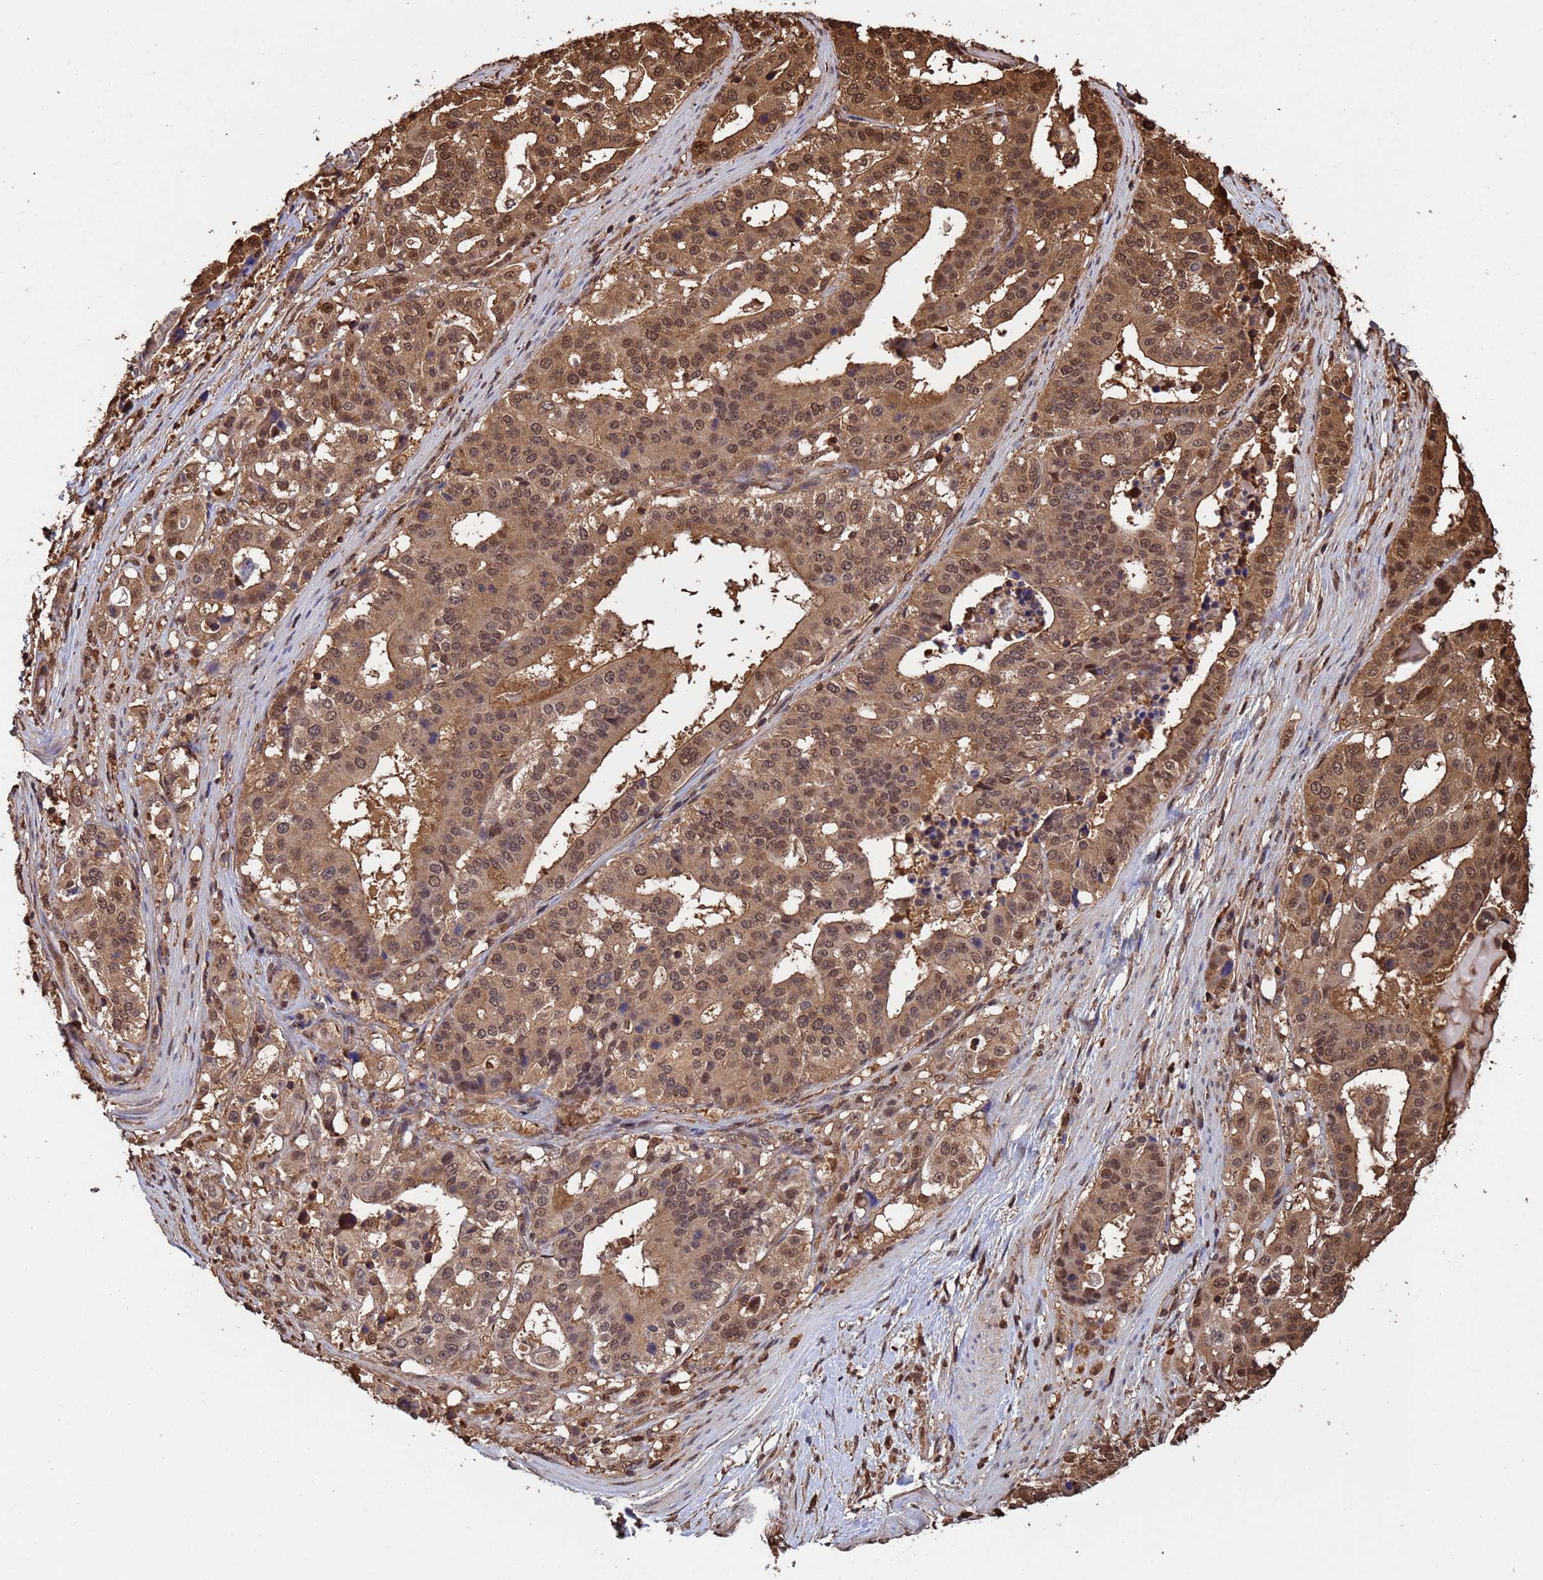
{"staining": {"intensity": "moderate", "quantity": ">75%", "location": "cytoplasmic/membranous,nuclear"}, "tissue": "stomach cancer", "cell_type": "Tumor cells", "image_type": "cancer", "snomed": [{"axis": "morphology", "description": "Adenocarcinoma, NOS"}, {"axis": "topography", "description": "Stomach"}], "caption": "A histopathology image of stomach adenocarcinoma stained for a protein shows moderate cytoplasmic/membranous and nuclear brown staining in tumor cells.", "gene": "SUMO4", "patient": {"sex": "male", "age": 48}}